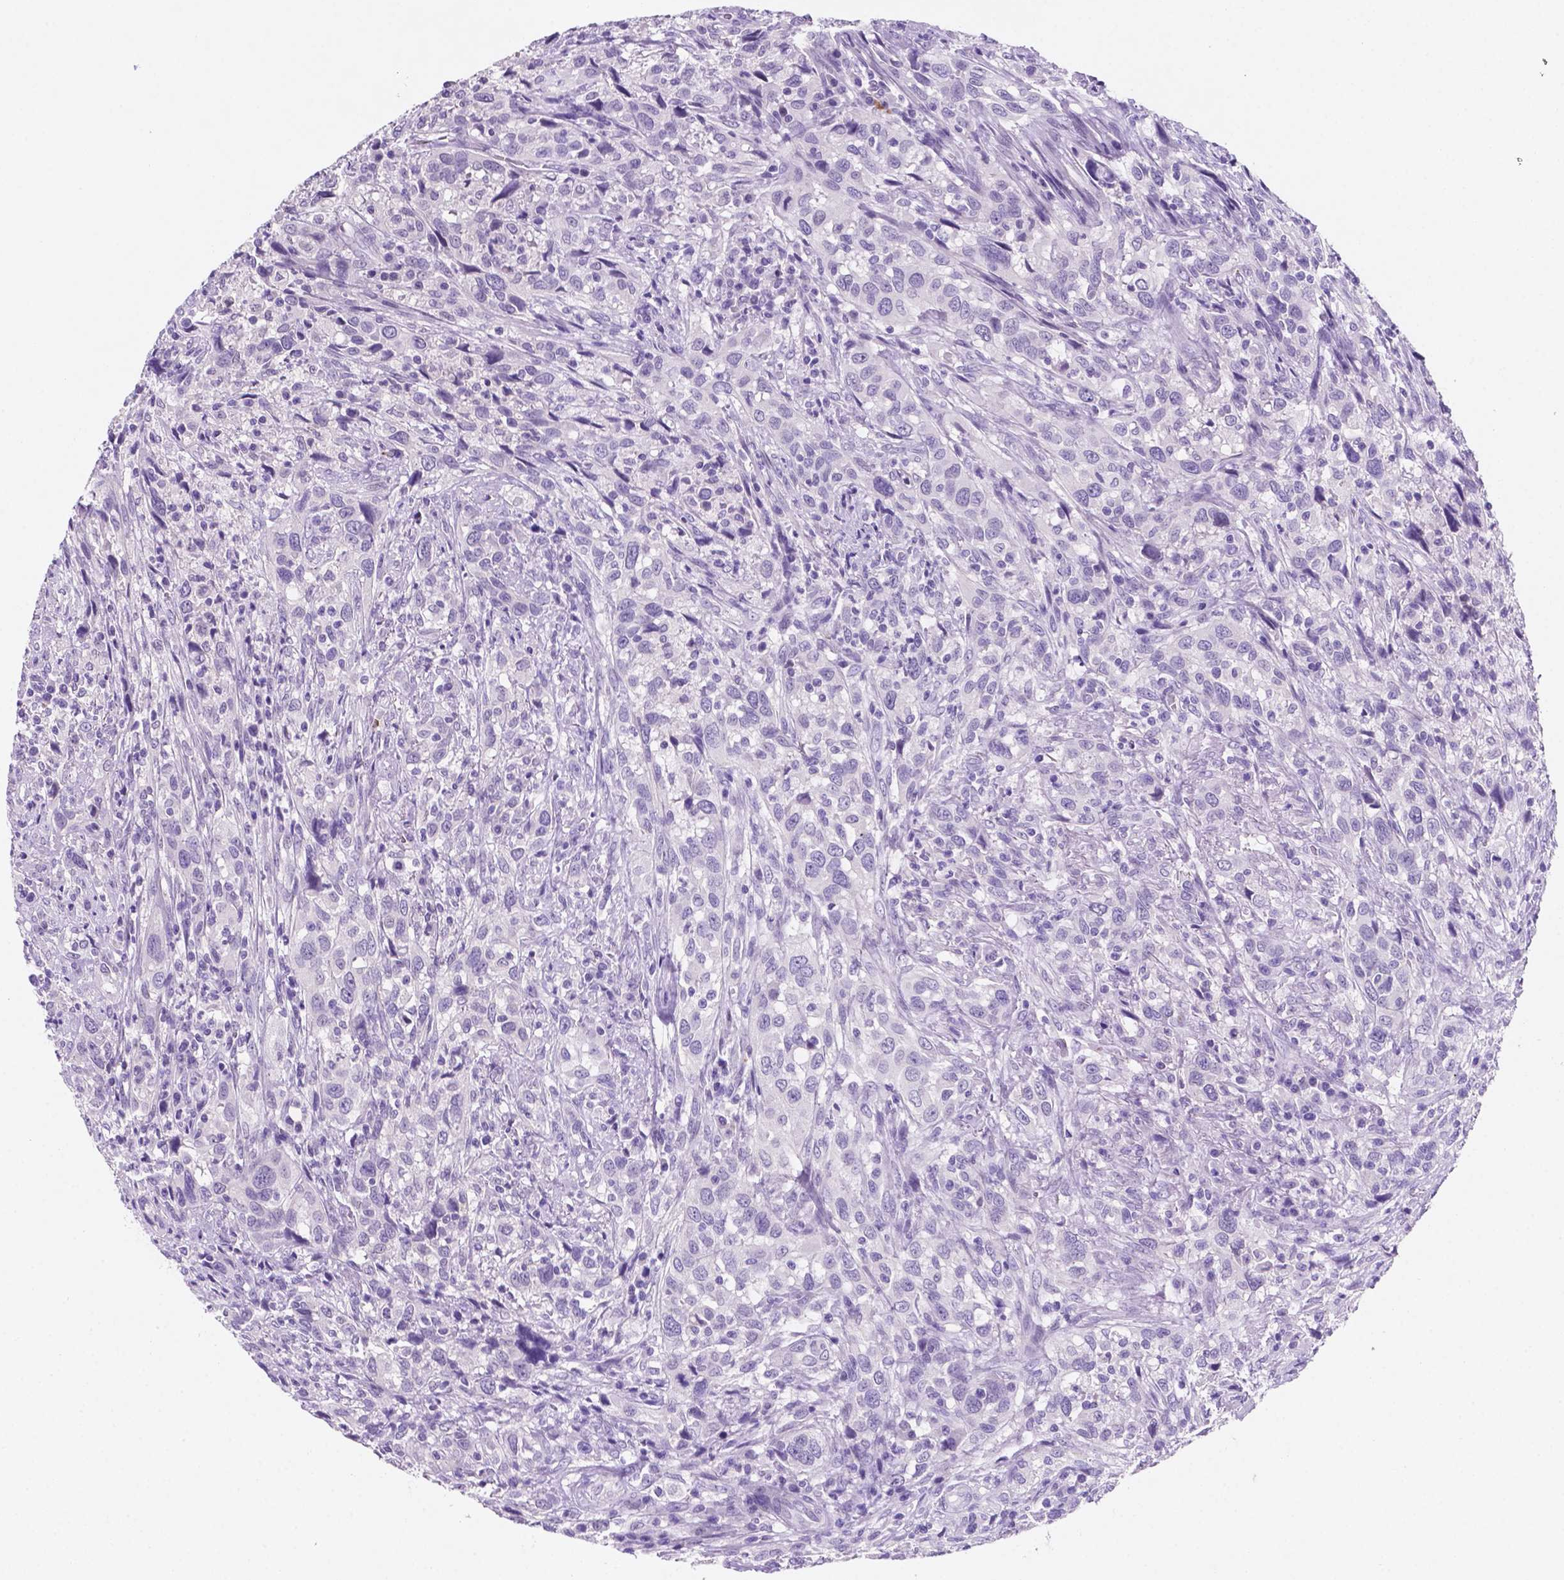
{"staining": {"intensity": "negative", "quantity": "none", "location": "none"}, "tissue": "urothelial cancer", "cell_type": "Tumor cells", "image_type": "cancer", "snomed": [{"axis": "morphology", "description": "Urothelial carcinoma, NOS"}, {"axis": "morphology", "description": "Urothelial carcinoma, High grade"}, {"axis": "topography", "description": "Urinary bladder"}], "caption": "Protein analysis of urothelial cancer reveals no significant expression in tumor cells.", "gene": "EBLN2", "patient": {"sex": "female", "age": 64}}